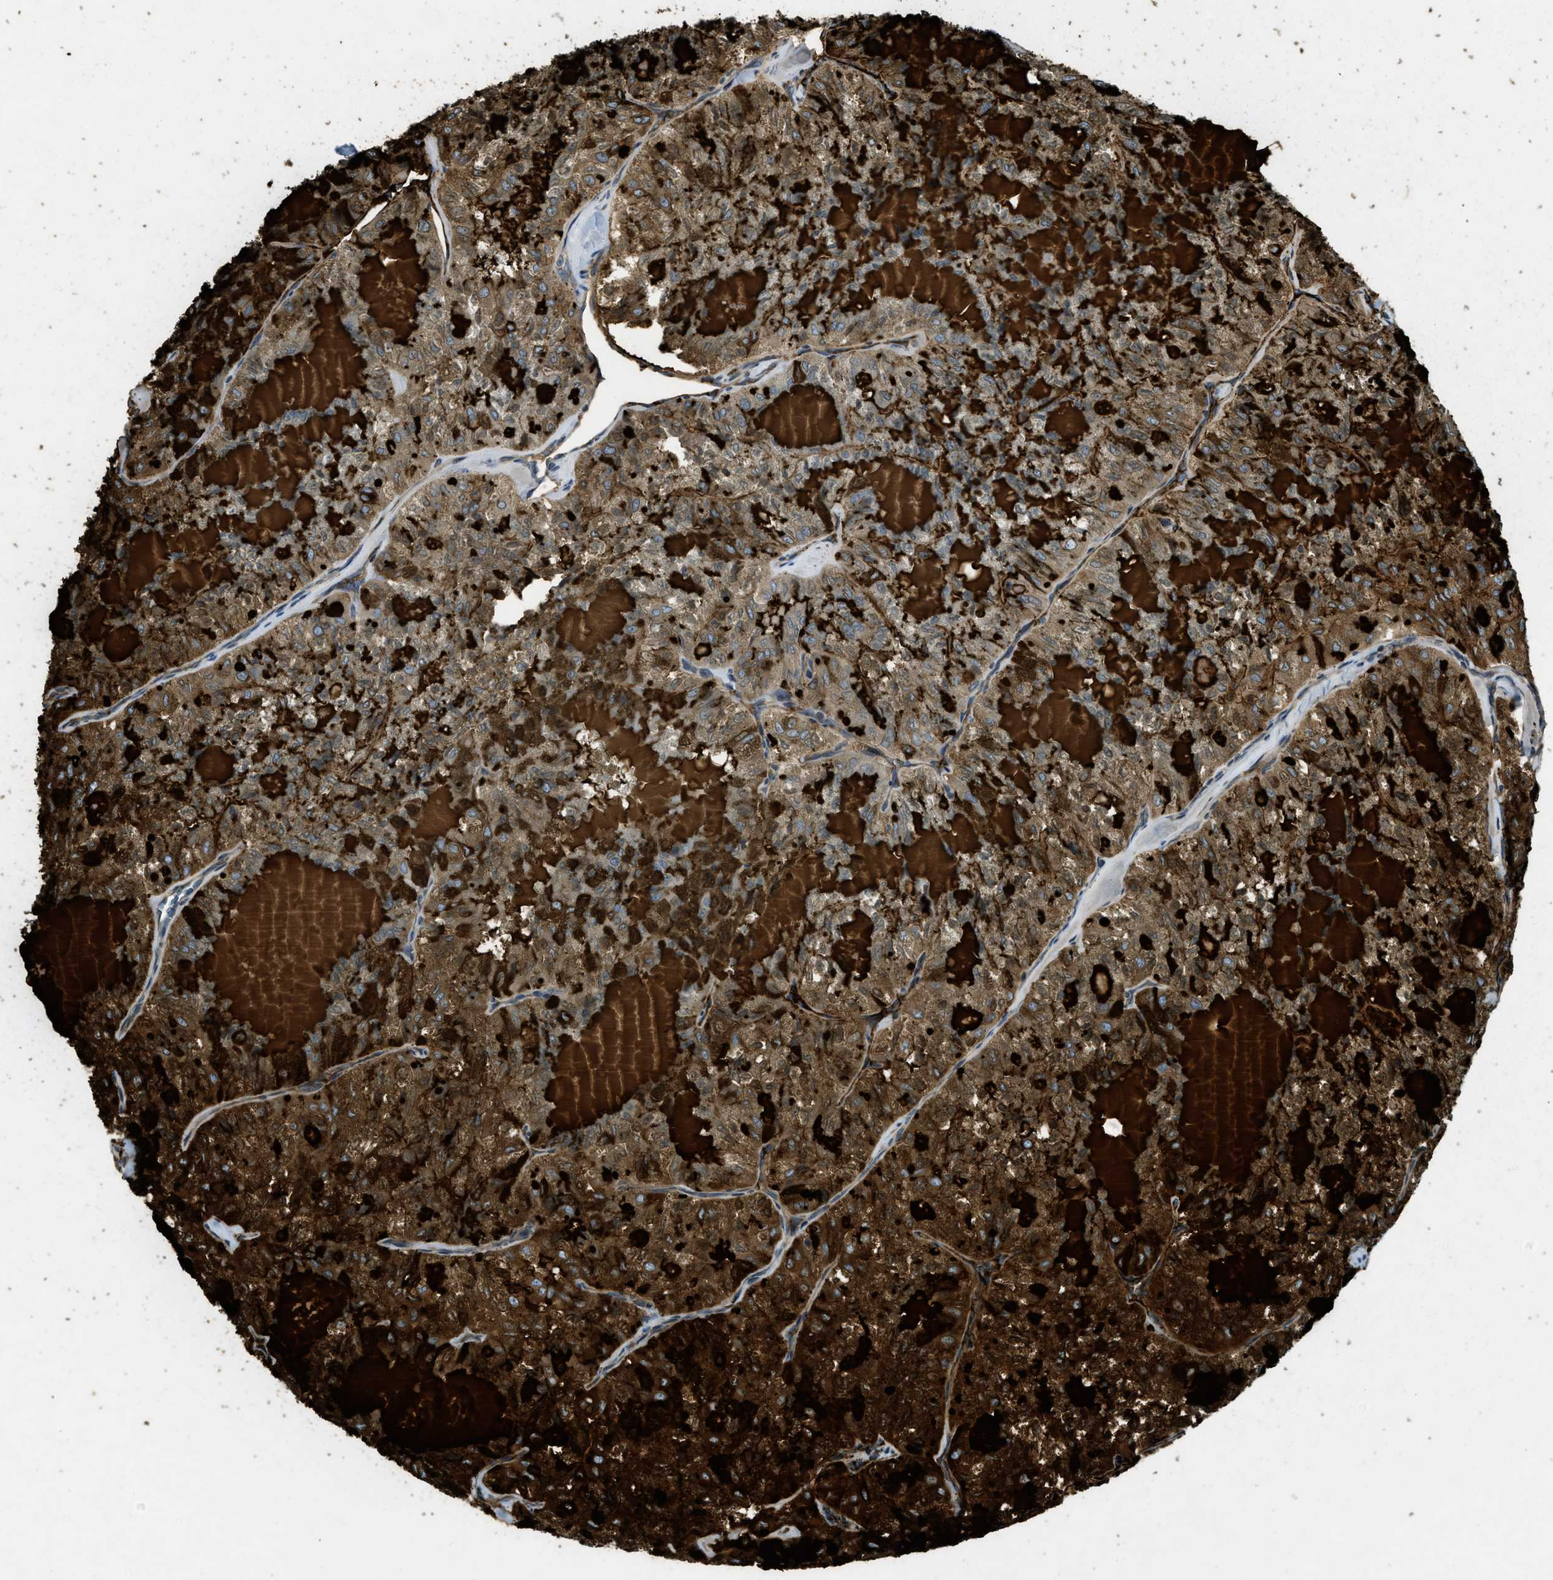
{"staining": {"intensity": "moderate", "quantity": ">75%", "location": "cytoplasmic/membranous"}, "tissue": "thyroid cancer", "cell_type": "Tumor cells", "image_type": "cancer", "snomed": [{"axis": "morphology", "description": "Follicular adenoma carcinoma, NOS"}, {"axis": "topography", "description": "Thyroid gland"}], "caption": "The micrograph exhibits staining of thyroid cancer, revealing moderate cytoplasmic/membranous protein expression (brown color) within tumor cells. (brown staining indicates protein expression, while blue staining denotes nuclei).", "gene": "EIF2AK3", "patient": {"sex": "male", "age": 75}}